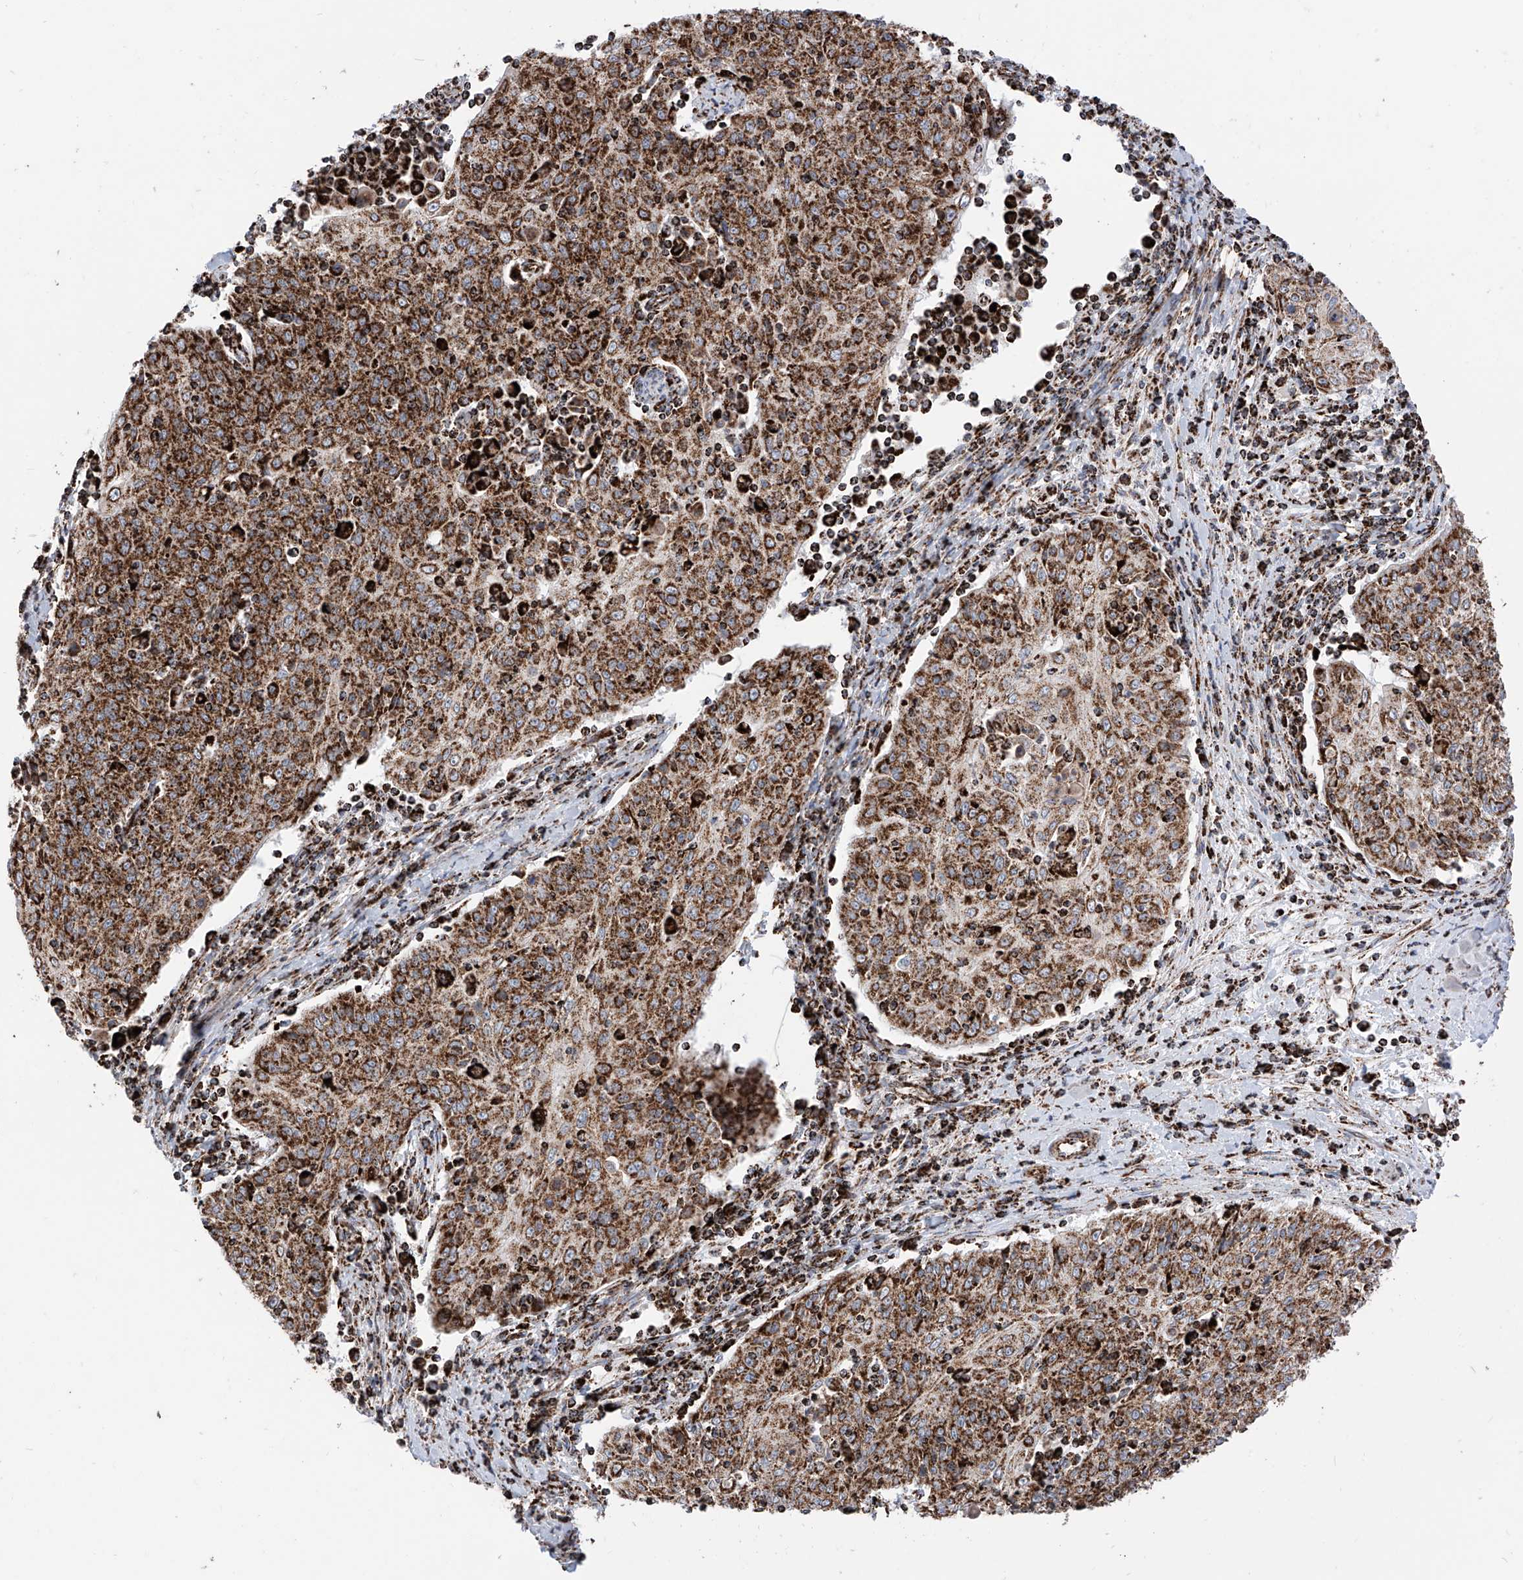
{"staining": {"intensity": "strong", "quantity": ">75%", "location": "cytoplasmic/membranous"}, "tissue": "cervical cancer", "cell_type": "Tumor cells", "image_type": "cancer", "snomed": [{"axis": "morphology", "description": "Squamous cell carcinoma, NOS"}, {"axis": "topography", "description": "Cervix"}], "caption": "Squamous cell carcinoma (cervical) stained with a protein marker shows strong staining in tumor cells.", "gene": "COX5B", "patient": {"sex": "female", "age": 48}}